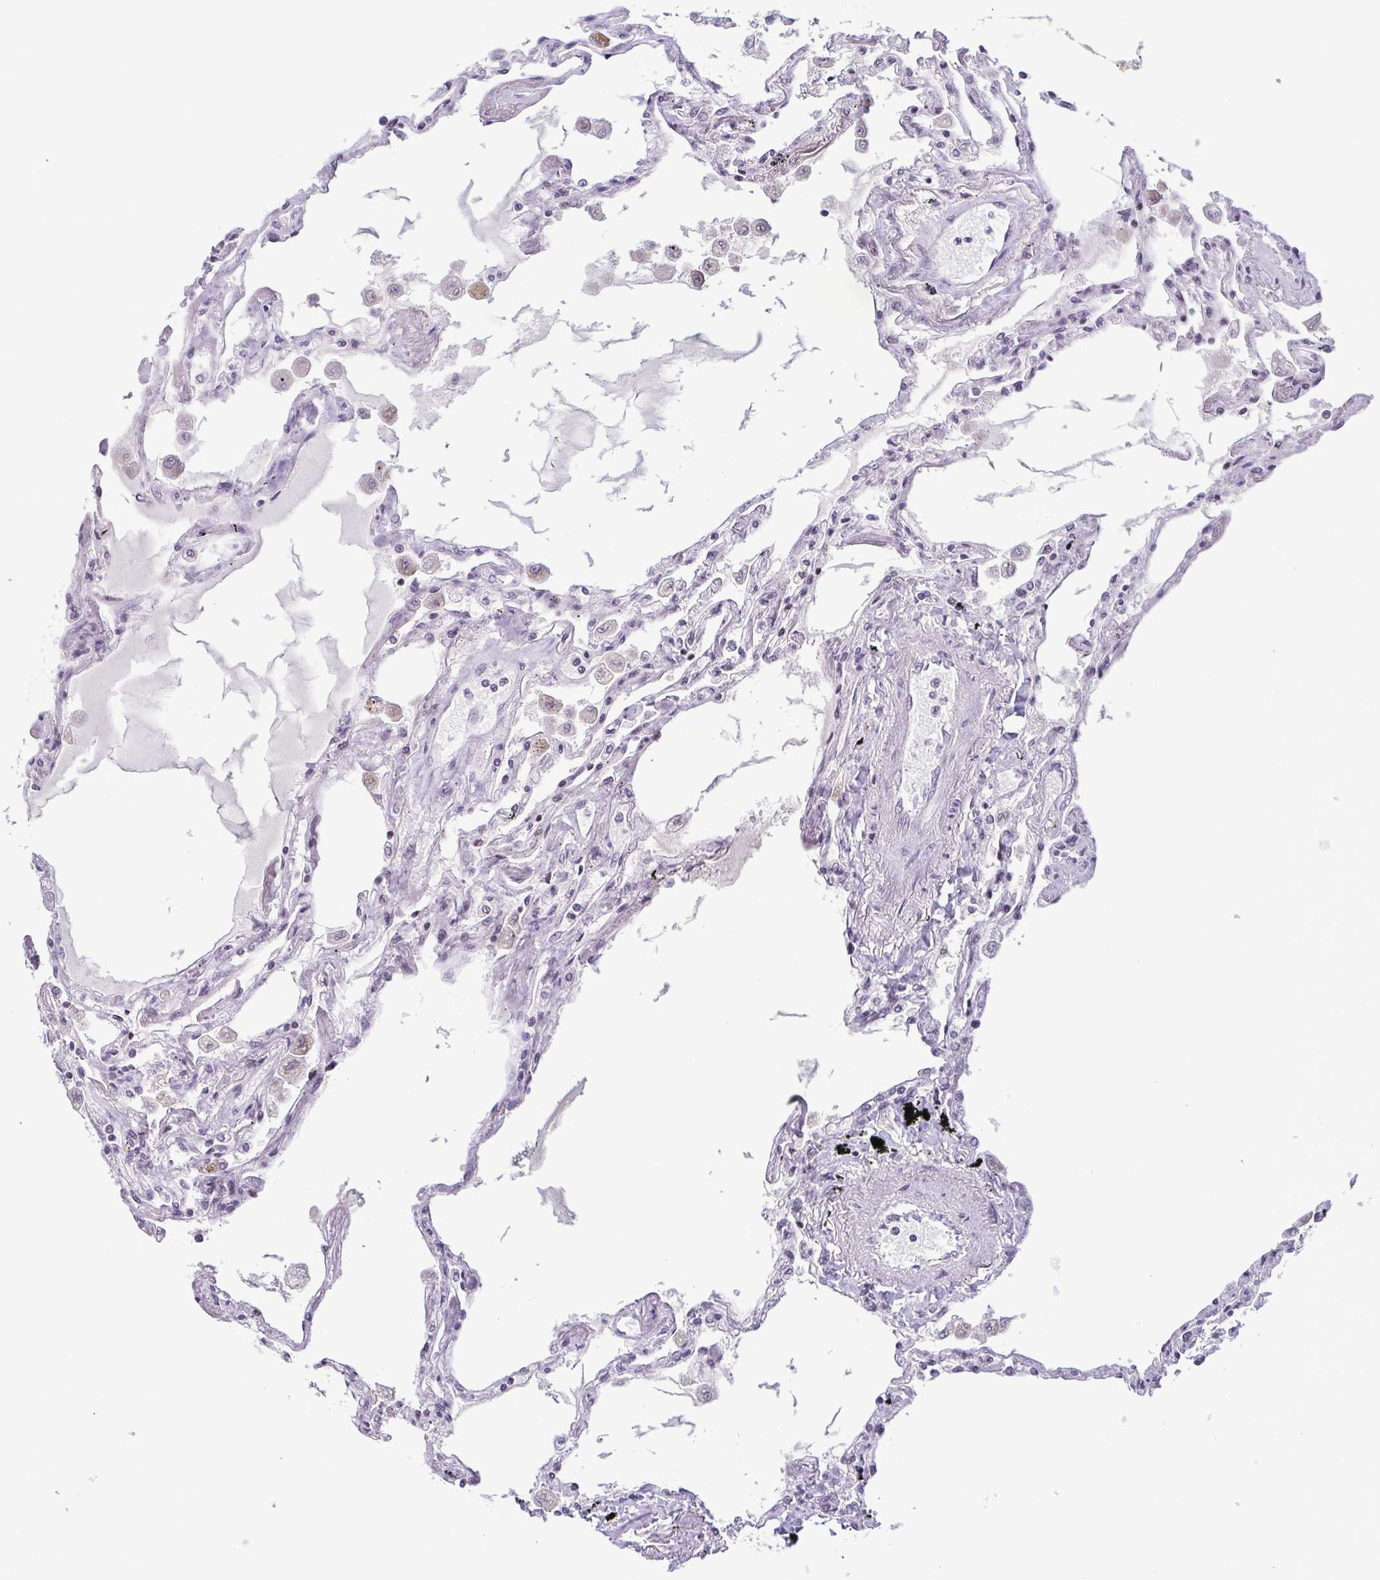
{"staining": {"intensity": "negative", "quantity": "none", "location": "none"}, "tissue": "lung", "cell_type": "Alveolar cells", "image_type": "normal", "snomed": [{"axis": "morphology", "description": "Normal tissue, NOS"}, {"axis": "morphology", "description": "Adenocarcinoma, NOS"}, {"axis": "topography", "description": "Cartilage tissue"}, {"axis": "topography", "description": "Lung"}], "caption": "The photomicrograph reveals no significant staining in alveolar cells of lung.", "gene": "IRF1", "patient": {"sex": "female", "age": 67}}